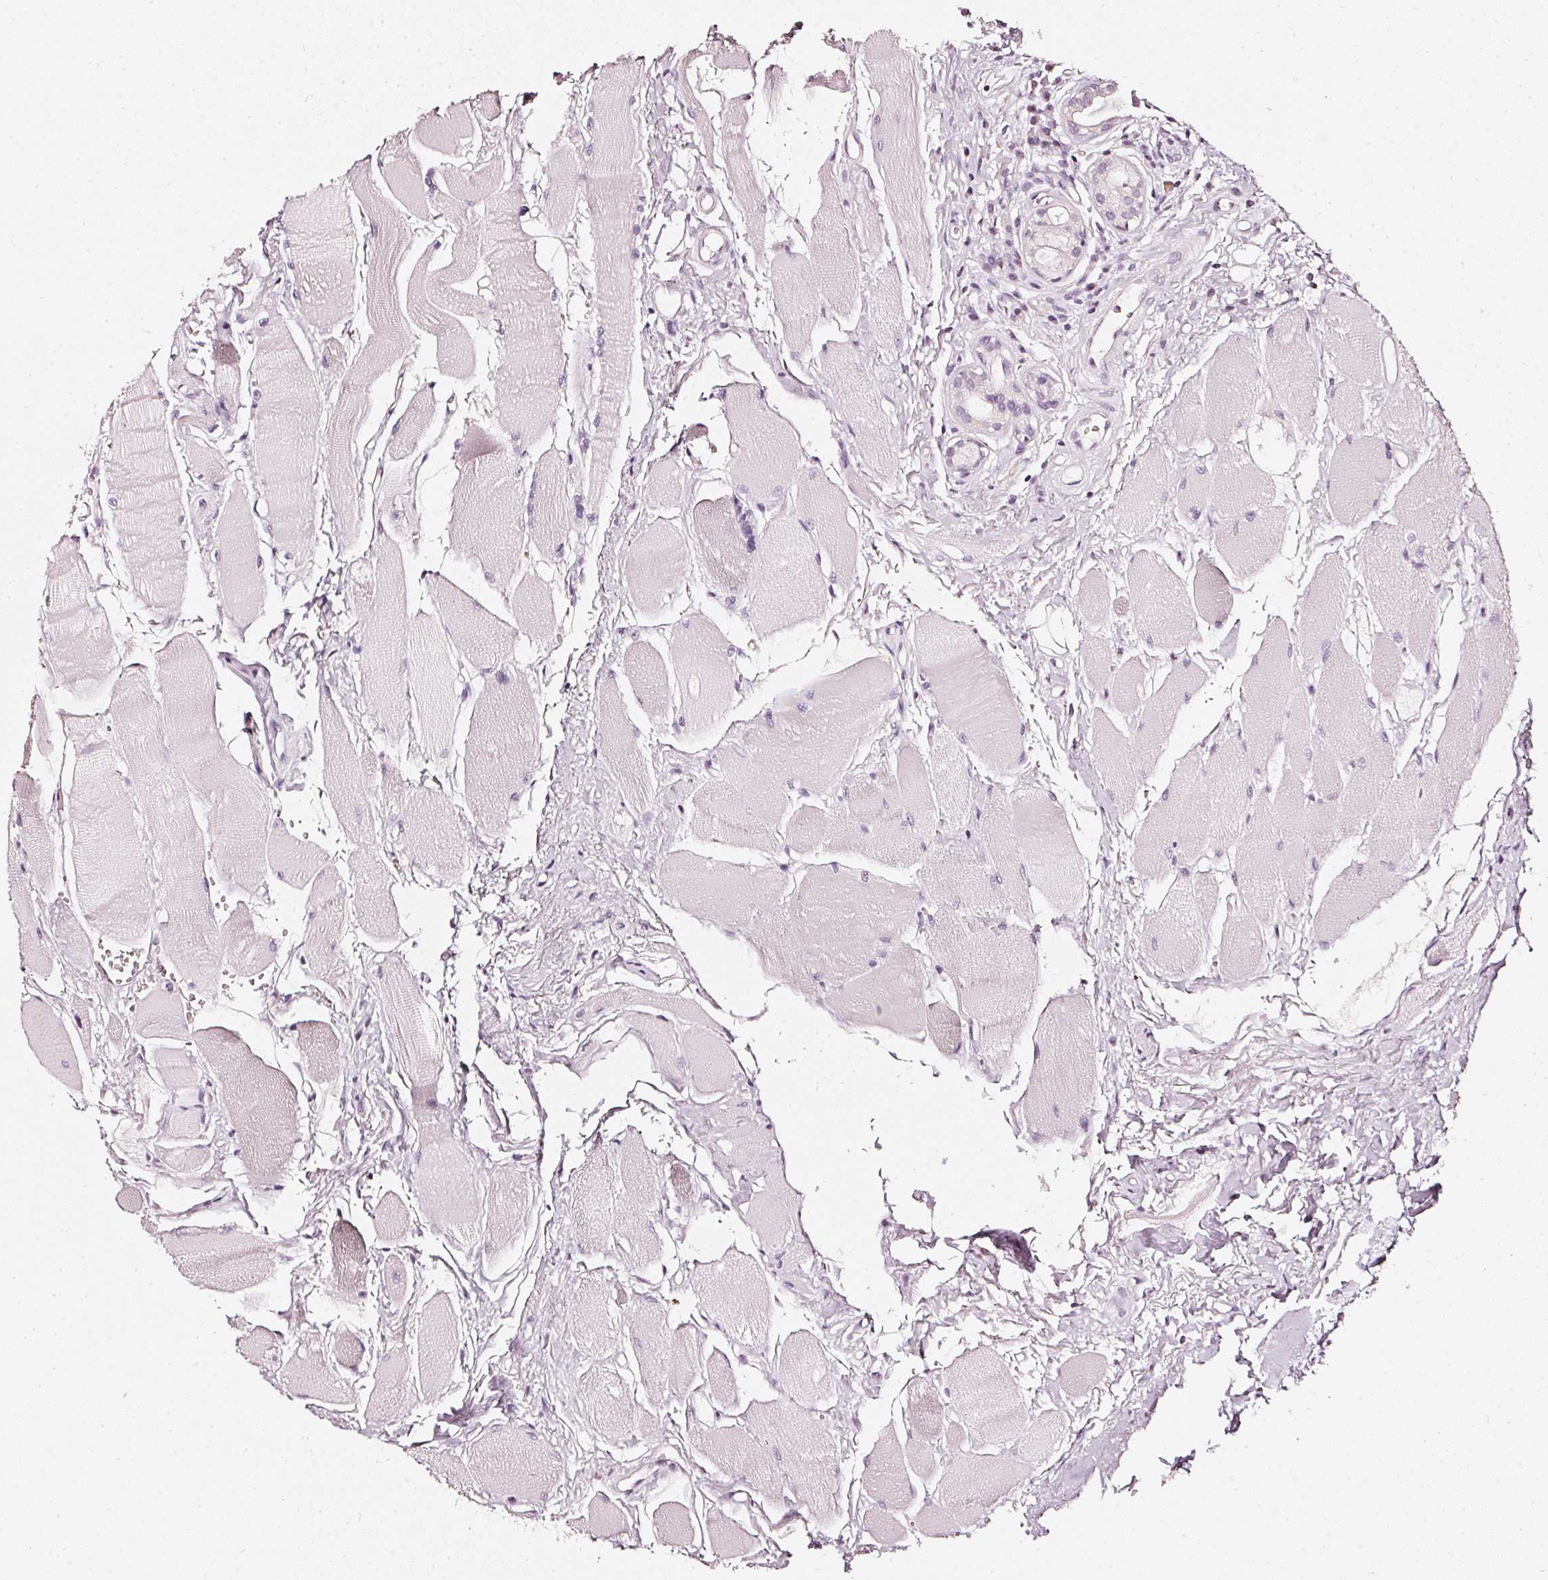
{"staining": {"intensity": "negative", "quantity": "none", "location": "none"}, "tissue": "head and neck cancer", "cell_type": "Tumor cells", "image_type": "cancer", "snomed": [{"axis": "morphology", "description": "Squamous cell carcinoma, NOS"}, {"axis": "topography", "description": "Head-Neck"}], "caption": "Human head and neck squamous cell carcinoma stained for a protein using immunohistochemistry (IHC) demonstrates no positivity in tumor cells.", "gene": "CNP", "patient": {"sex": "female", "age": 73}}